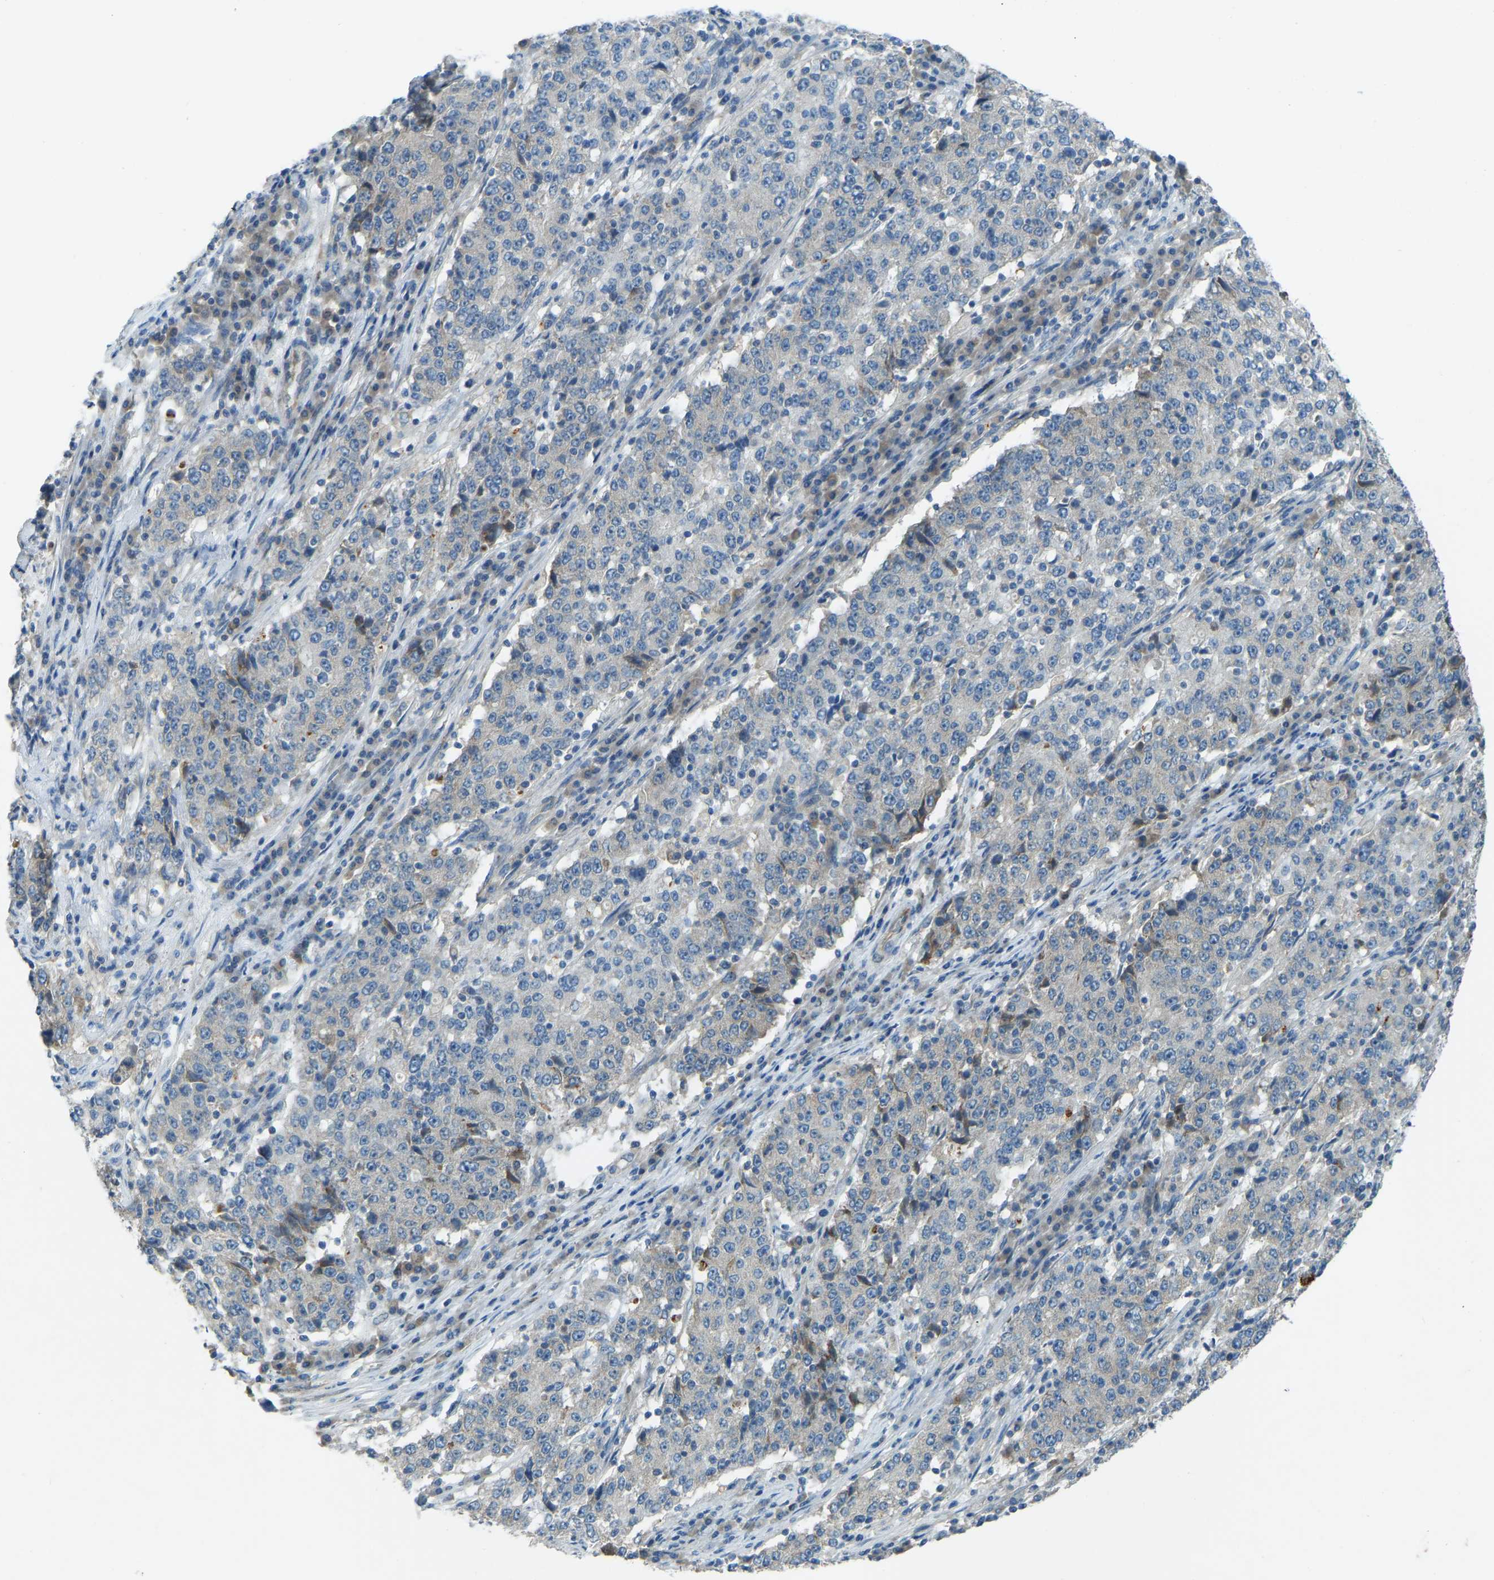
{"staining": {"intensity": "weak", "quantity": "<25%", "location": "cytoplasmic/membranous"}, "tissue": "stomach cancer", "cell_type": "Tumor cells", "image_type": "cancer", "snomed": [{"axis": "morphology", "description": "Adenocarcinoma, NOS"}, {"axis": "topography", "description": "Stomach"}], "caption": "This photomicrograph is of stomach cancer stained with immunohistochemistry to label a protein in brown with the nuclei are counter-stained blue. There is no positivity in tumor cells.", "gene": "STAU2", "patient": {"sex": "male", "age": 59}}